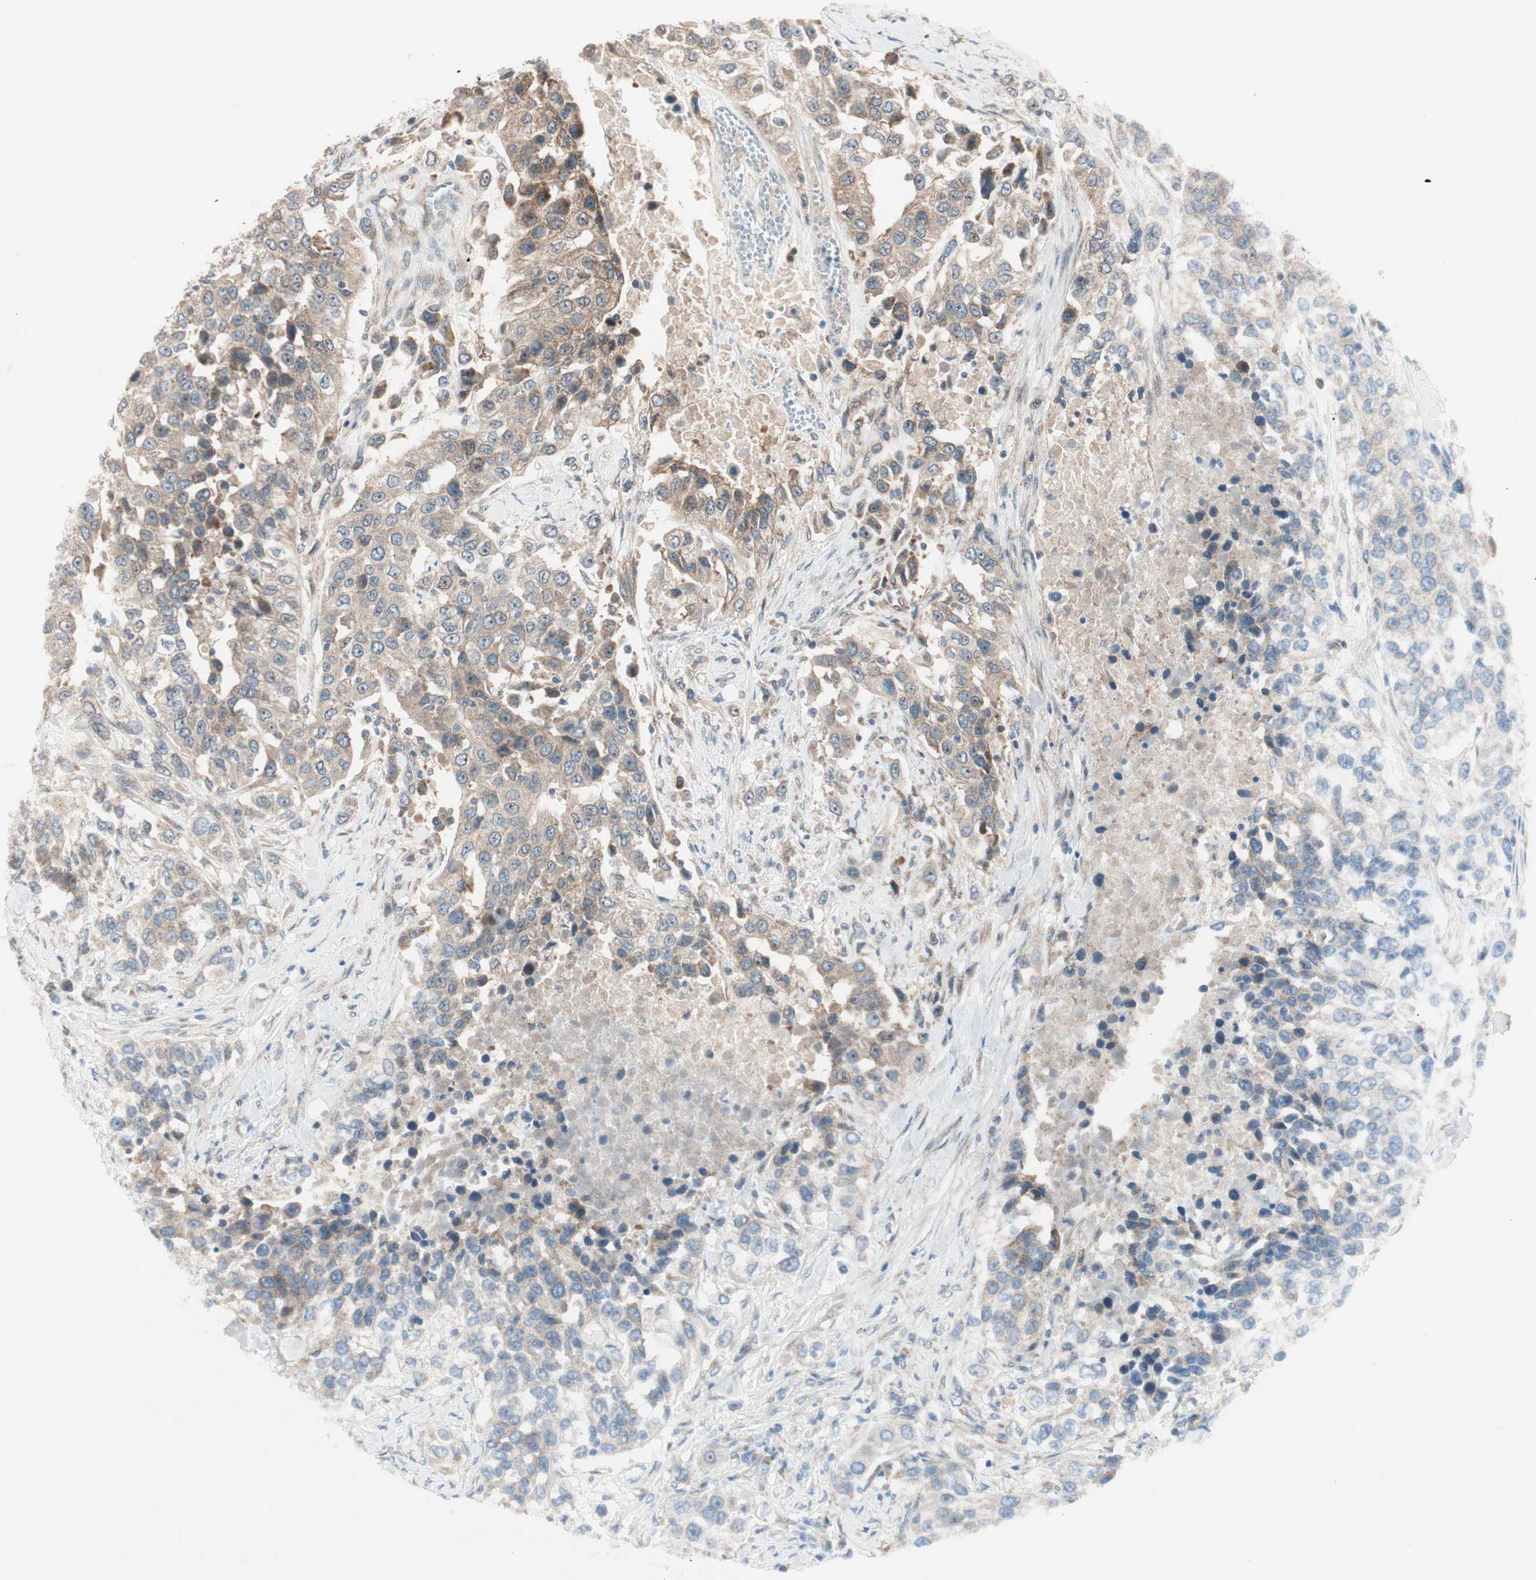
{"staining": {"intensity": "moderate", "quantity": ">75%", "location": "cytoplasmic/membranous"}, "tissue": "urothelial cancer", "cell_type": "Tumor cells", "image_type": "cancer", "snomed": [{"axis": "morphology", "description": "Urothelial carcinoma, High grade"}, {"axis": "topography", "description": "Urinary bladder"}], "caption": "Protein staining of urothelial cancer tissue exhibits moderate cytoplasmic/membranous positivity in approximately >75% of tumor cells. Using DAB (3,3'-diaminobenzidine) (brown) and hematoxylin (blue) stains, captured at high magnification using brightfield microscopy.", "gene": "CCL14", "patient": {"sex": "female", "age": 80}}